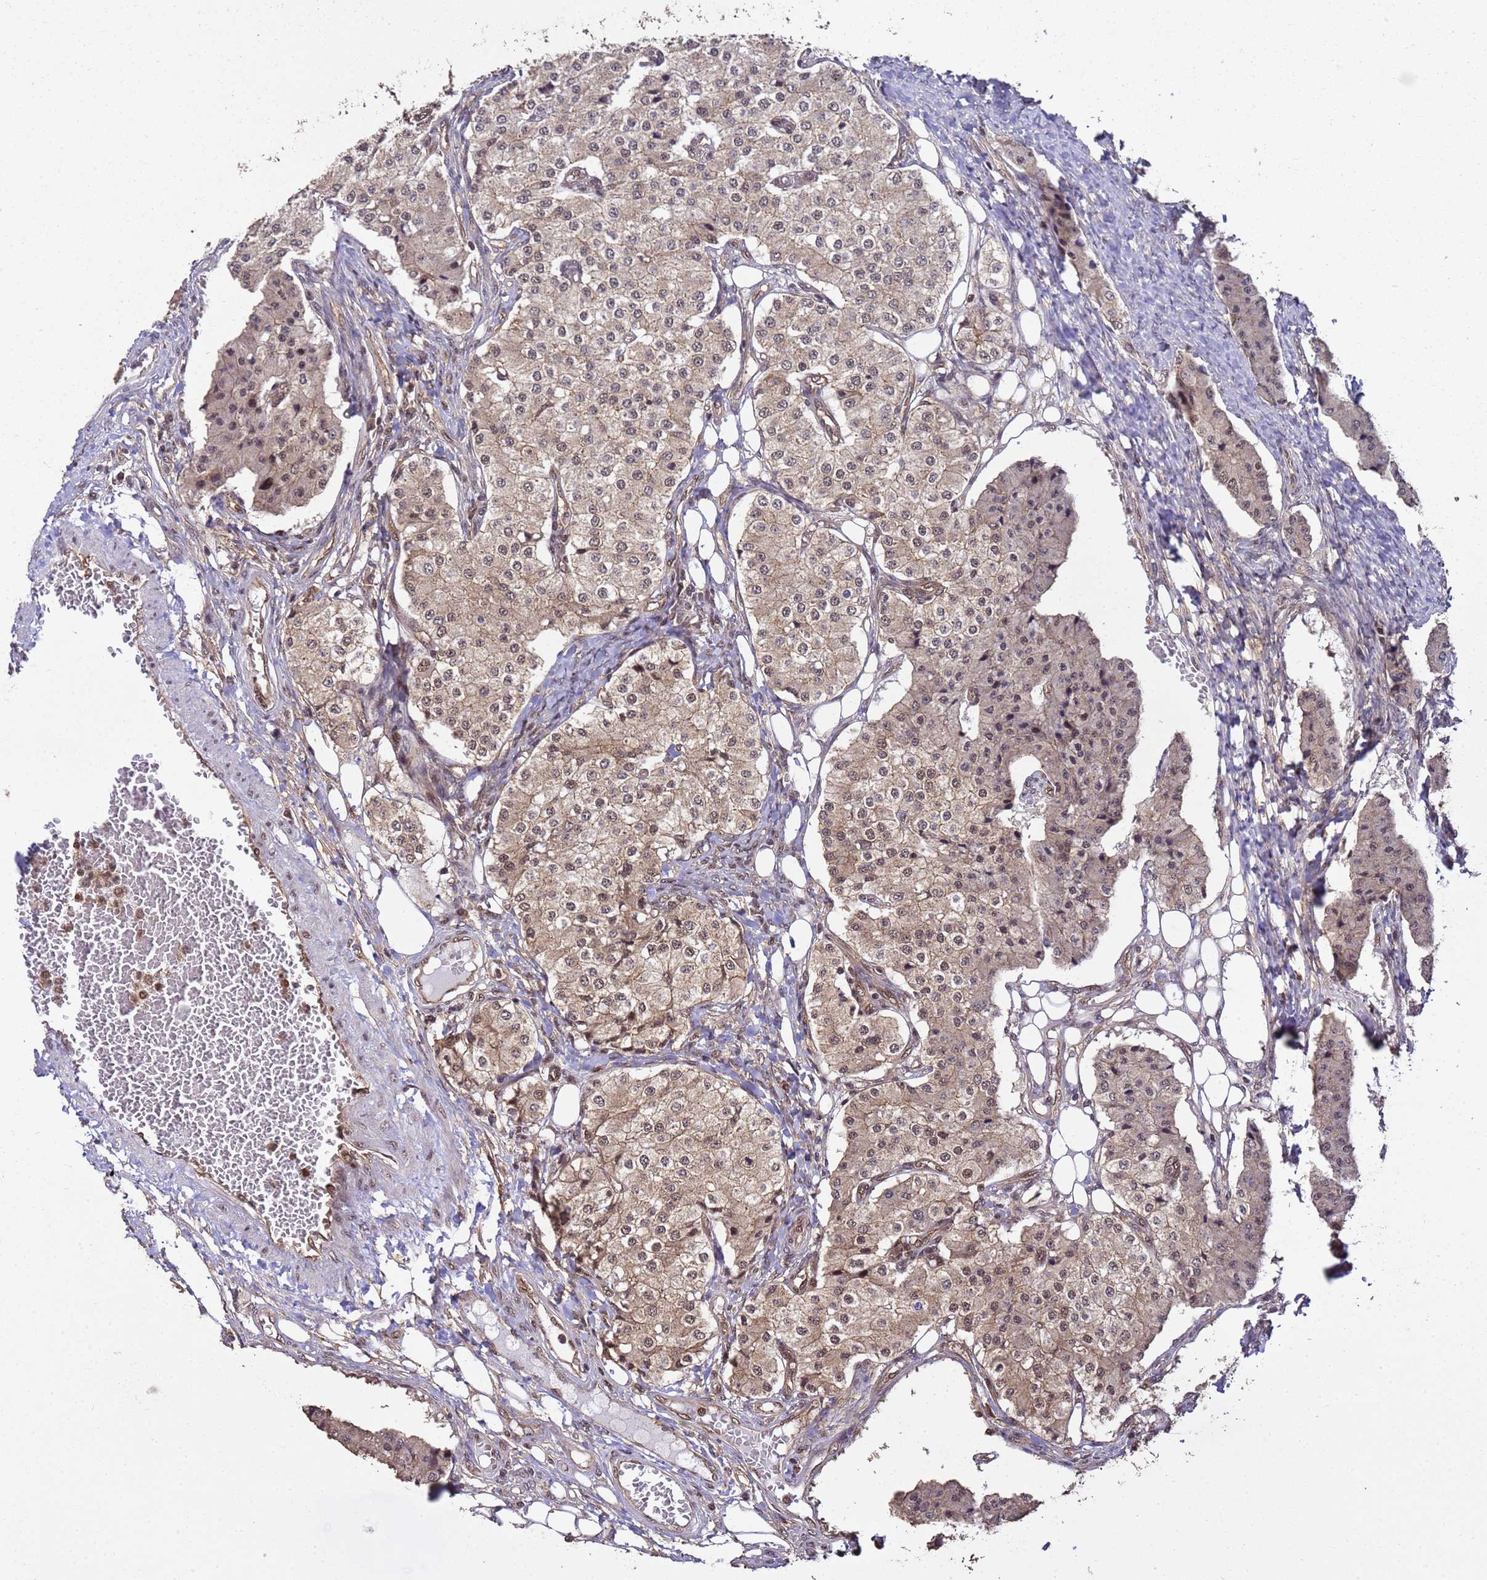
{"staining": {"intensity": "moderate", "quantity": "25%-75%", "location": "cytoplasmic/membranous,nuclear"}, "tissue": "carcinoid", "cell_type": "Tumor cells", "image_type": "cancer", "snomed": [{"axis": "morphology", "description": "Carcinoid, malignant, NOS"}, {"axis": "topography", "description": "Colon"}], "caption": "High-power microscopy captured an IHC micrograph of malignant carcinoid, revealing moderate cytoplasmic/membranous and nuclear expression in approximately 25%-75% of tumor cells.", "gene": "SYF2", "patient": {"sex": "female", "age": 52}}